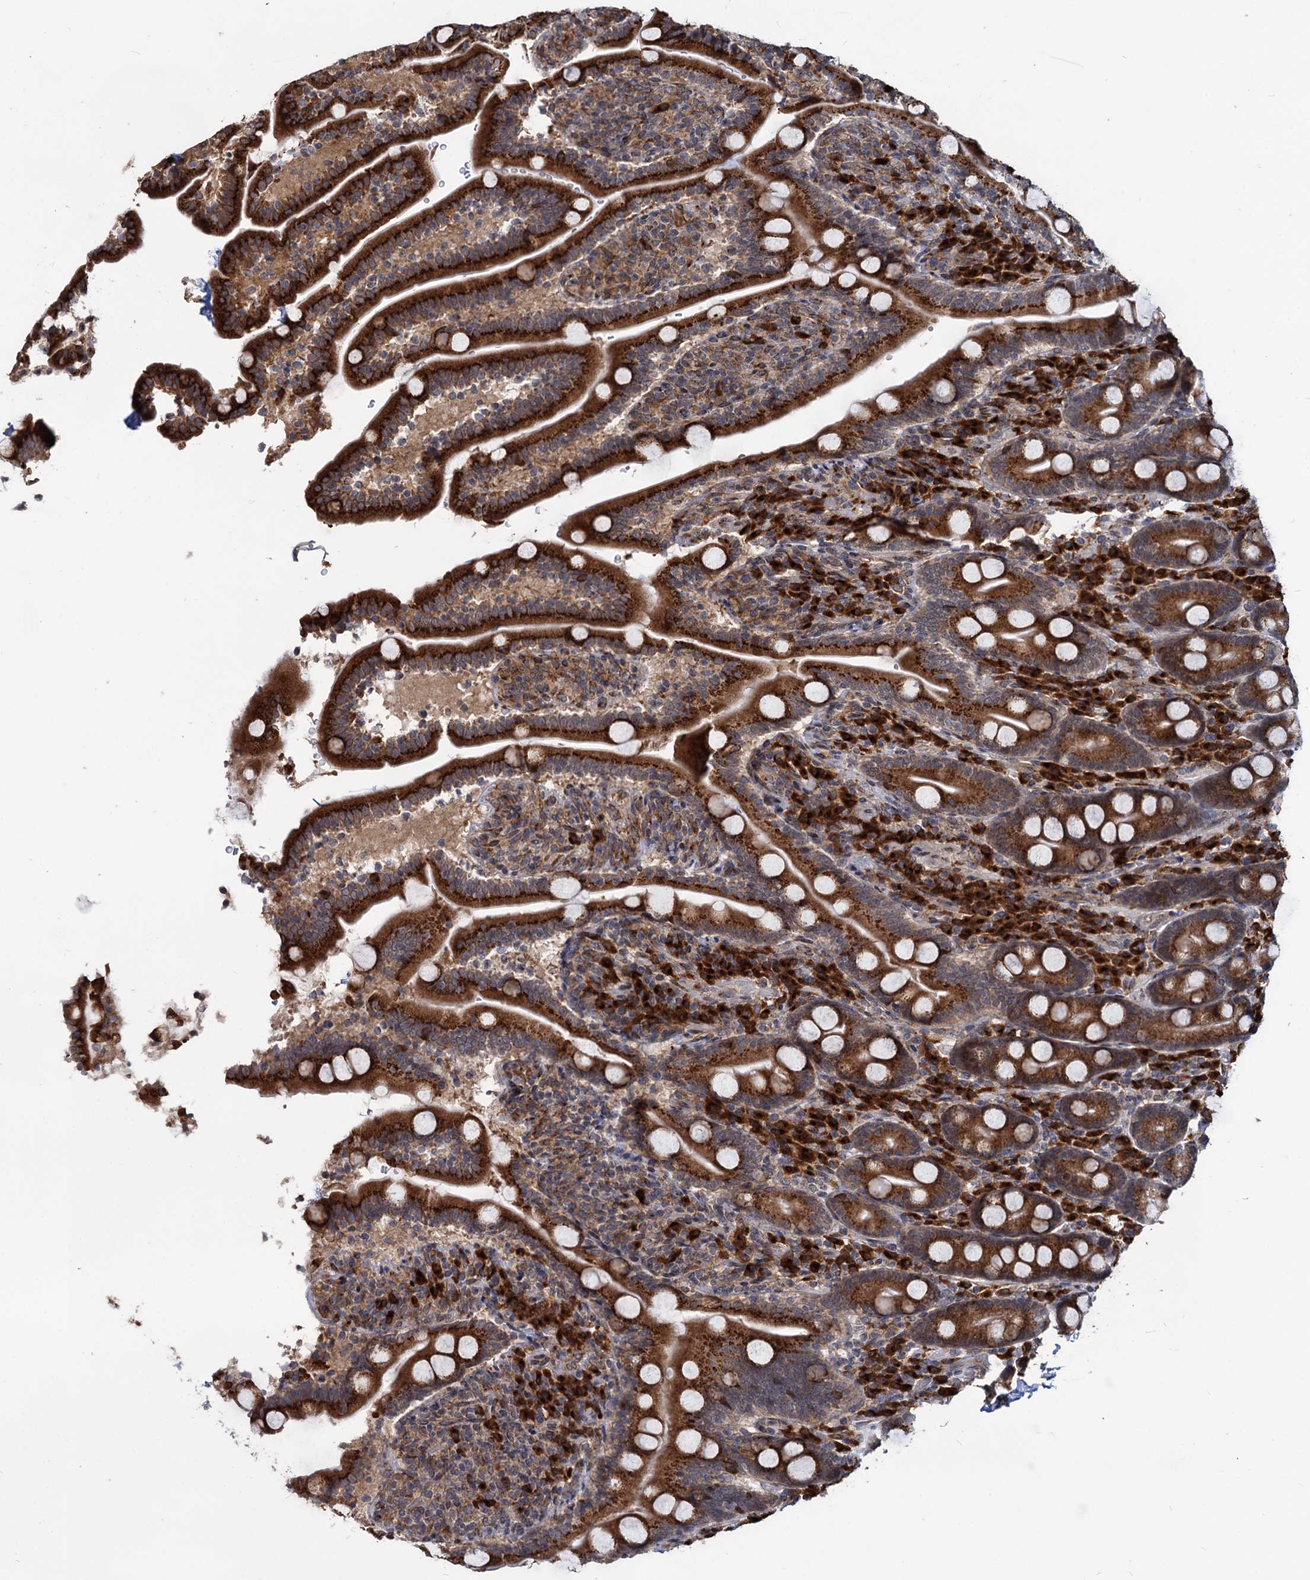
{"staining": {"intensity": "strong", "quantity": ">75%", "location": "cytoplasmic/membranous"}, "tissue": "duodenum", "cell_type": "Glandular cells", "image_type": "normal", "snomed": [{"axis": "morphology", "description": "Normal tissue, NOS"}, {"axis": "topography", "description": "Duodenum"}], "caption": "Duodenum stained with a protein marker shows strong staining in glandular cells.", "gene": "SAAL1", "patient": {"sex": "male", "age": 35}}